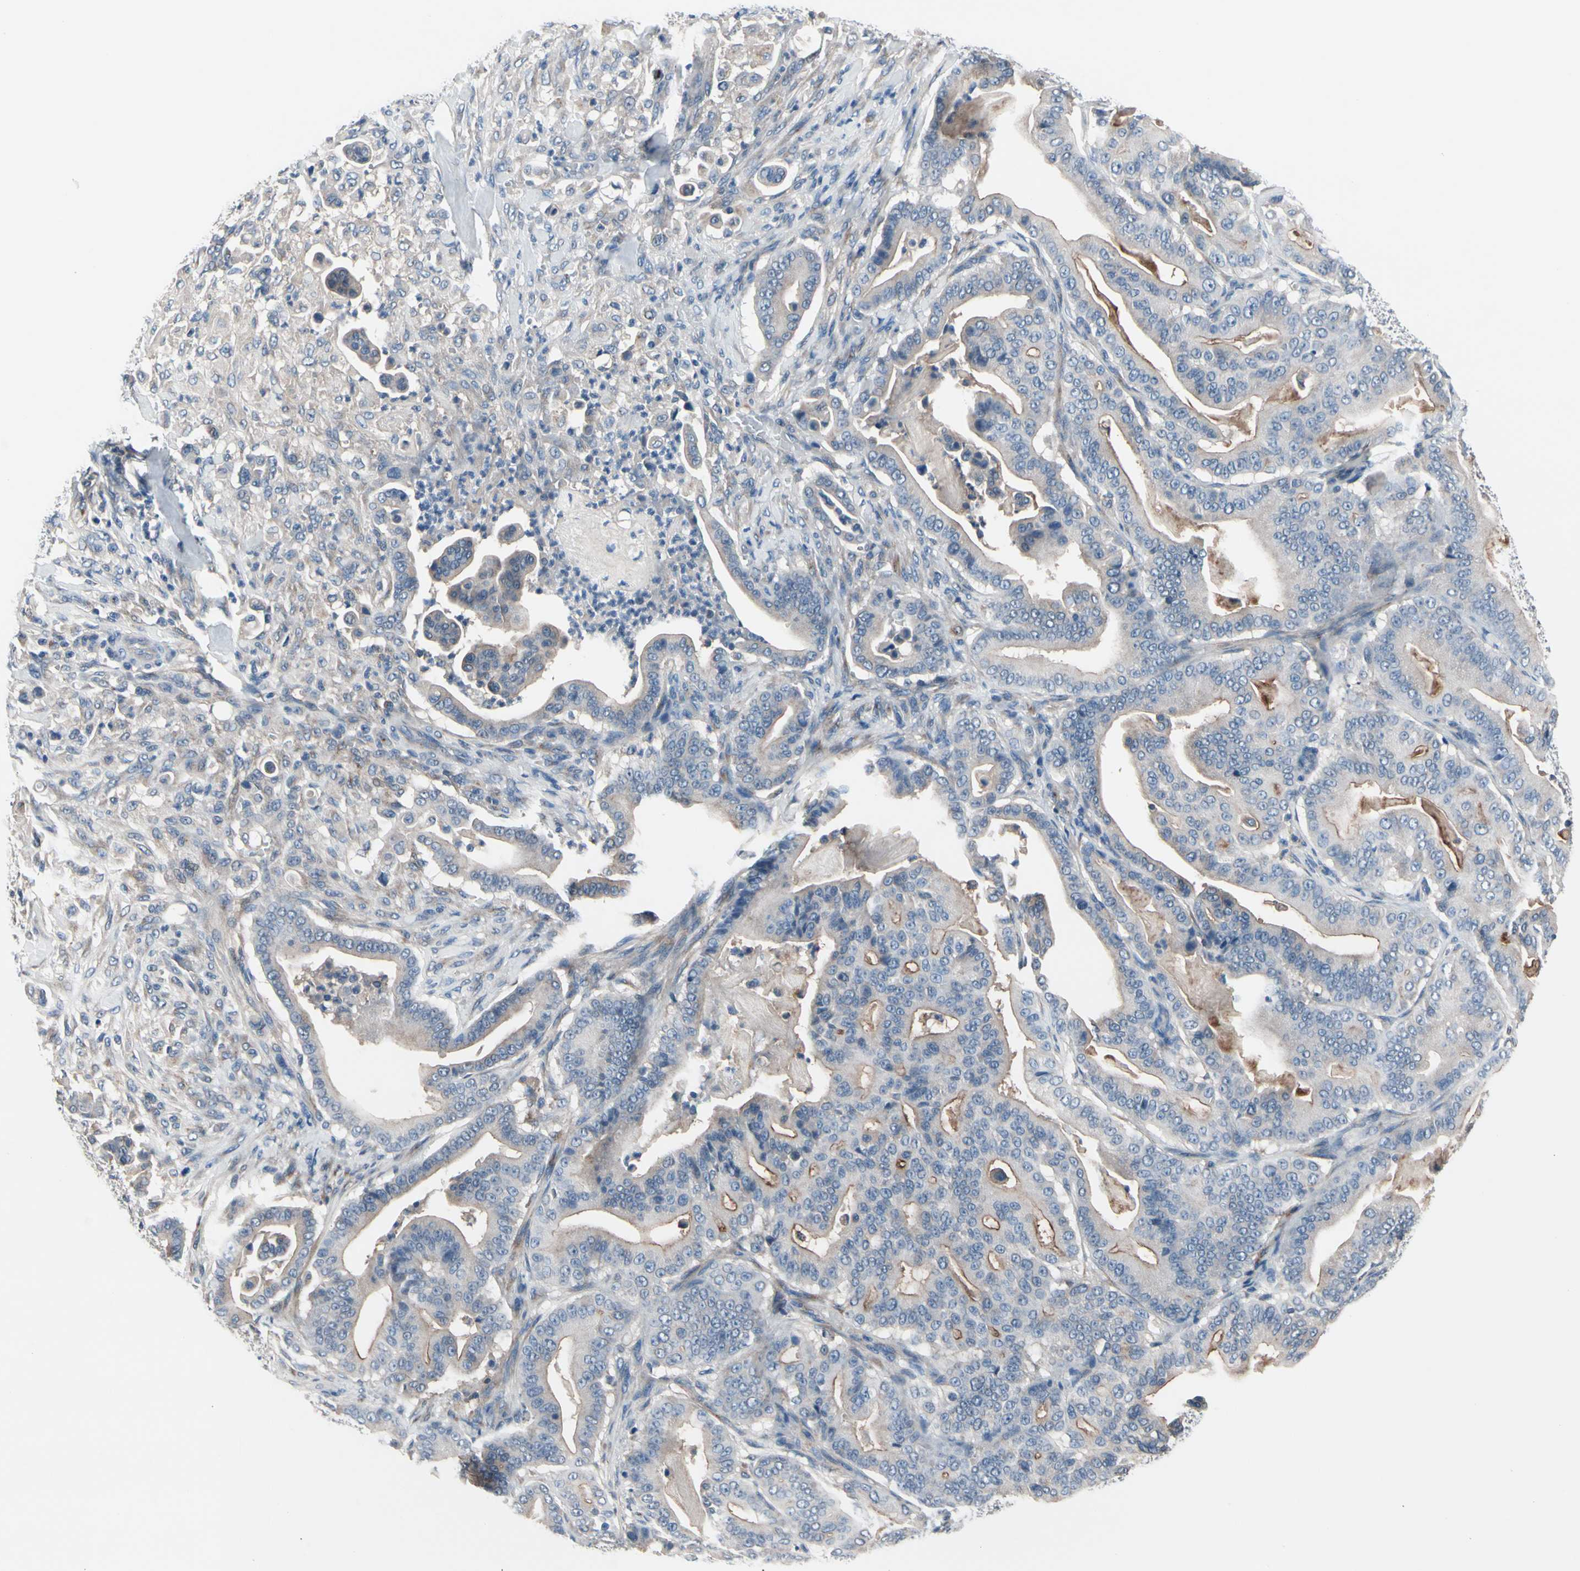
{"staining": {"intensity": "moderate", "quantity": "25%-75%", "location": "cytoplasmic/membranous"}, "tissue": "pancreatic cancer", "cell_type": "Tumor cells", "image_type": "cancer", "snomed": [{"axis": "morphology", "description": "Adenocarcinoma, NOS"}, {"axis": "topography", "description": "Pancreas"}], "caption": "This photomicrograph demonstrates pancreatic cancer stained with IHC to label a protein in brown. The cytoplasmic/membranous of tumor cells show moderate positivity for the protein. Nuclei are counter-stained blue.", "gene": "PRKAR2B", "patient": {"sex": "male", "age": 63}}